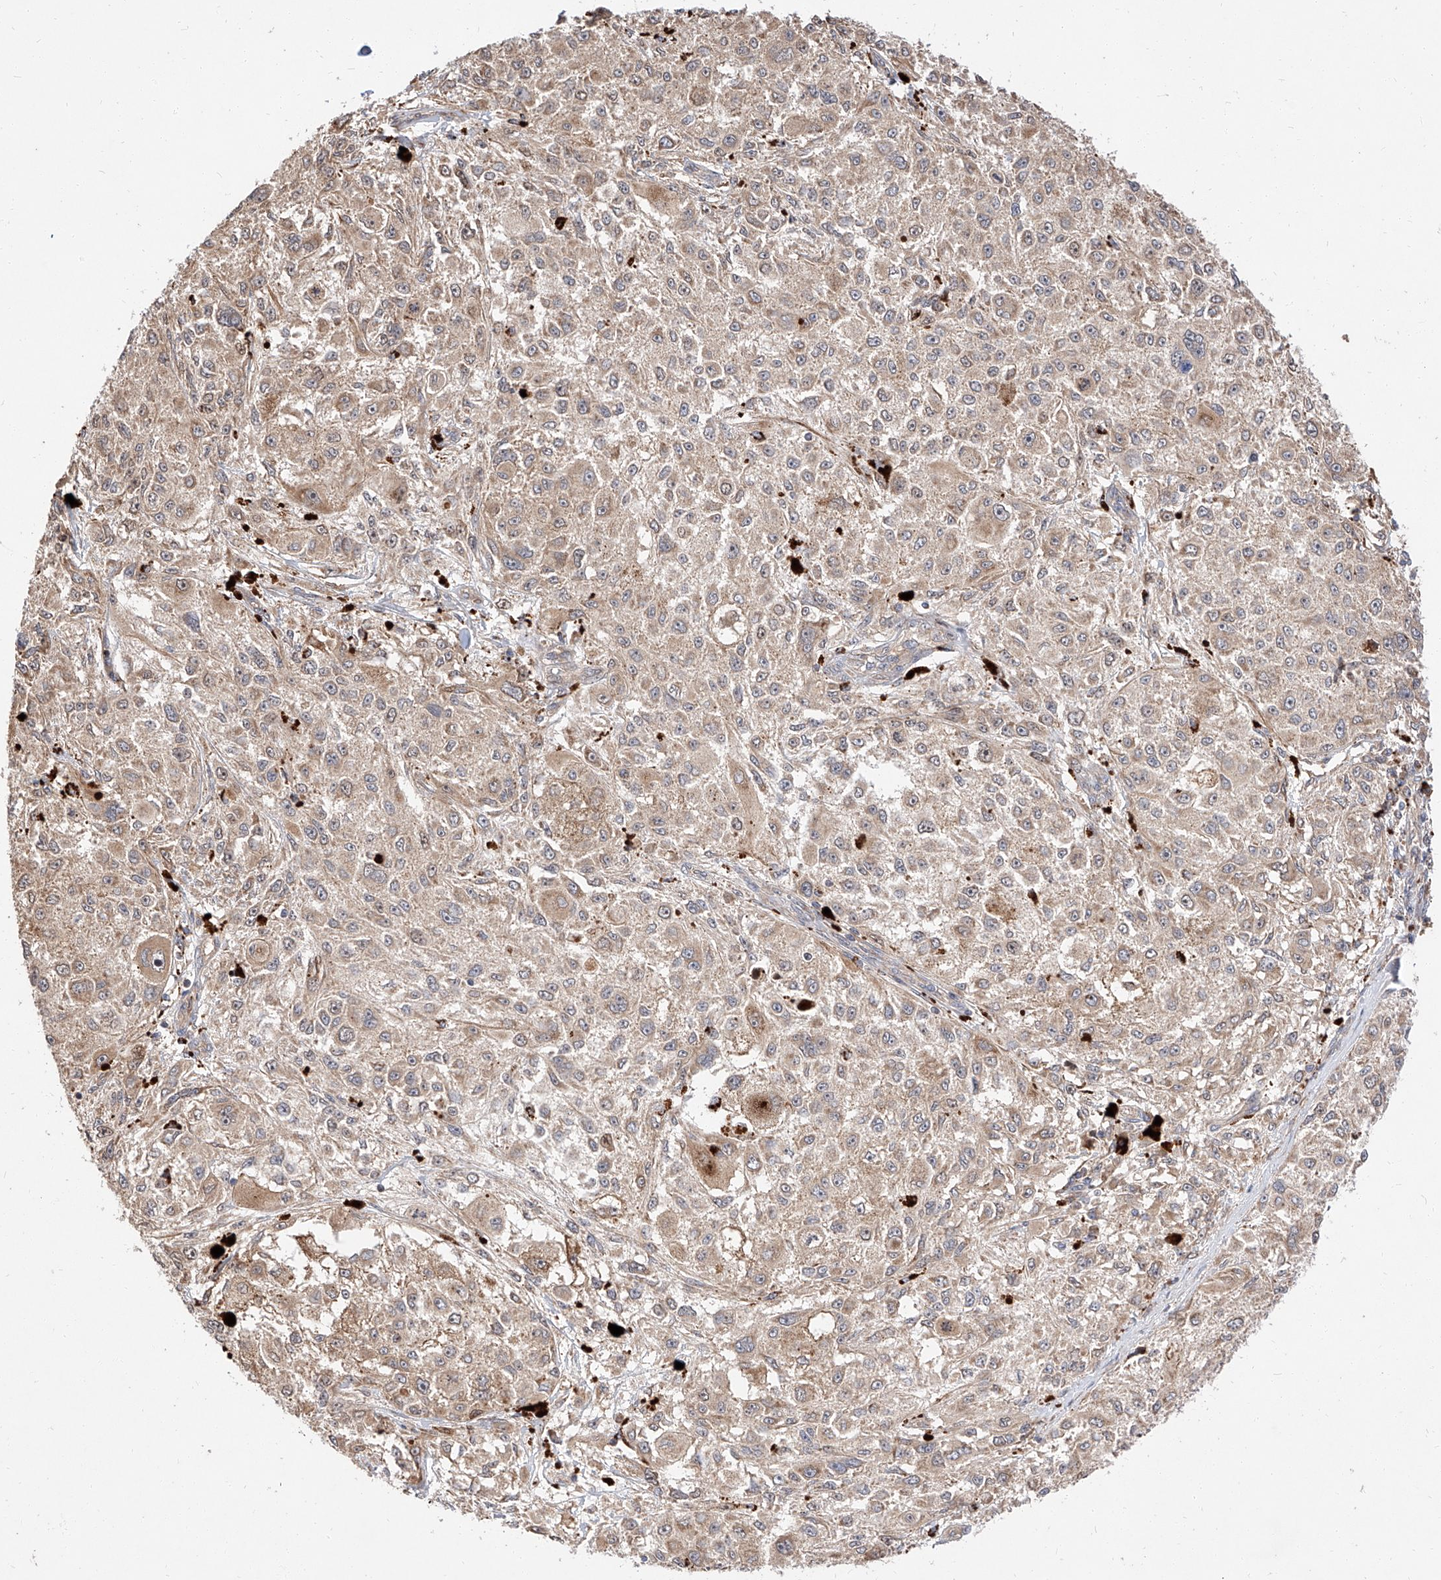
{"staining": {"intensity": "weak", "quantity": "<25%", "location": "cytoplasmic/membranous"}, "tissue": "melanoma", "cell_type": "Tumor cells", "image_type": "cancer", "snomed": [{"axis": "morphology", "description": "Necrosis, NOS"}, {"axis": "morphology", "description": "Malignant melanoma, NOS"}, {"axis": "topography", "description": "Skin"}], "caption": "IHC photomicrograph of neoplastic tissue: human melanoma stained with DAB (3,3'-diaminobenzidine) shows no significant protein positivity in tumor cells.", "gene": "DIRAS3", "patient": {"sex": "female", "age": 87}}